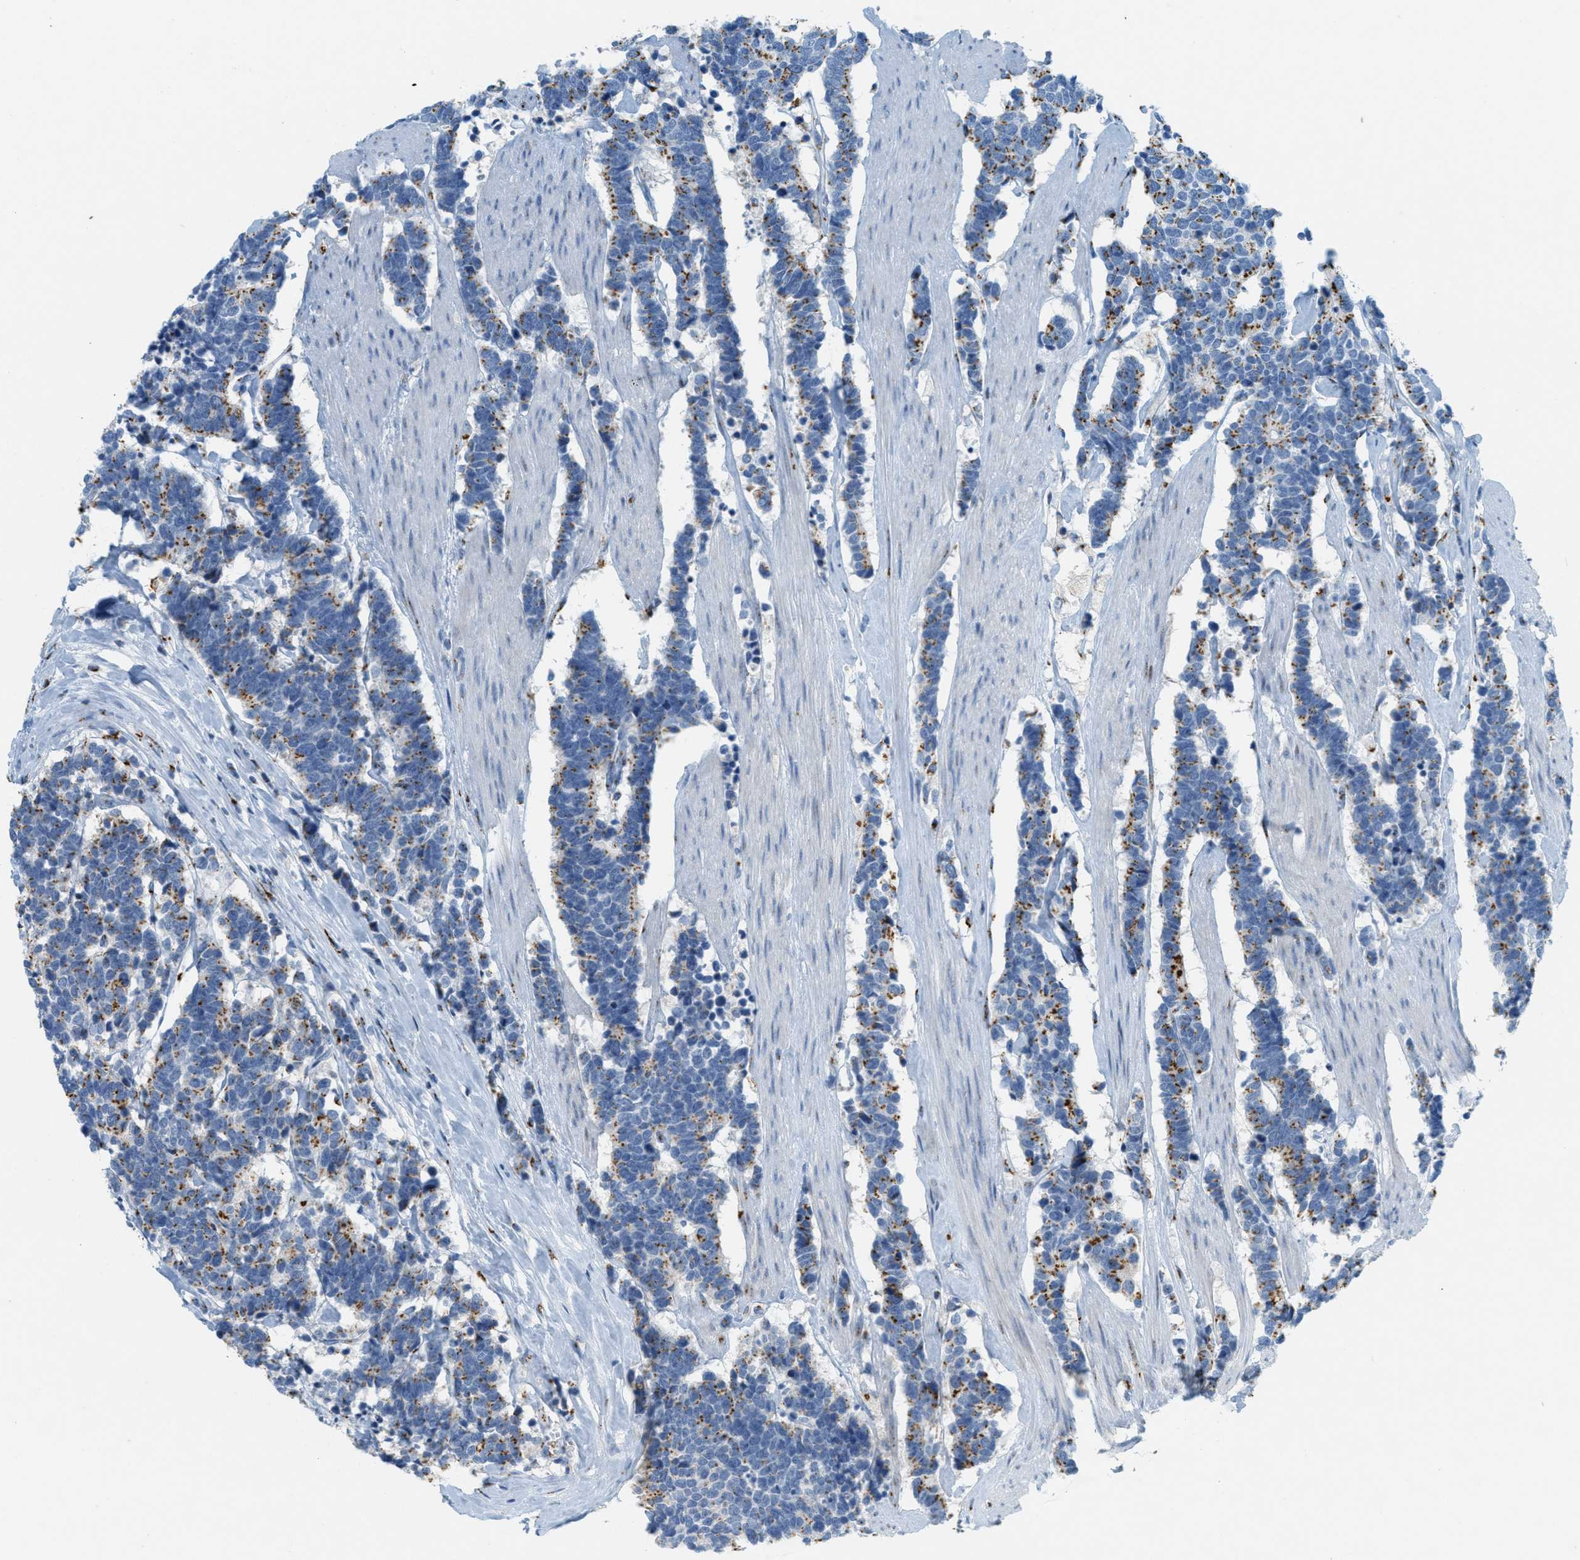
{"staining": {"intensity": "moderate", "quantity": "25%-75%", "location": "cytoplasmic/membranous"}, "tissue": "carcinoid", "cell_type": "Tumor cells", "image_type": "cancer", "snomed": [{"axis": "morphology", "description": "Carcinoma, NOS"}, {"axis": "morphology", "description": "Carcinoid, malignant, NOS"}, {"axis": "topography", "description": "Urinary bladder"}], "caption": "Immunohistochemistry (IHC) histopathology image of human carcinoma stained for a protein (brown), which shows medium levels of moderate cytoplasmic/membranous expression in about 25%-75% of tumor cells.", "gene": "ENTPD4", "patient": {"sex": "male", "age": 57}}